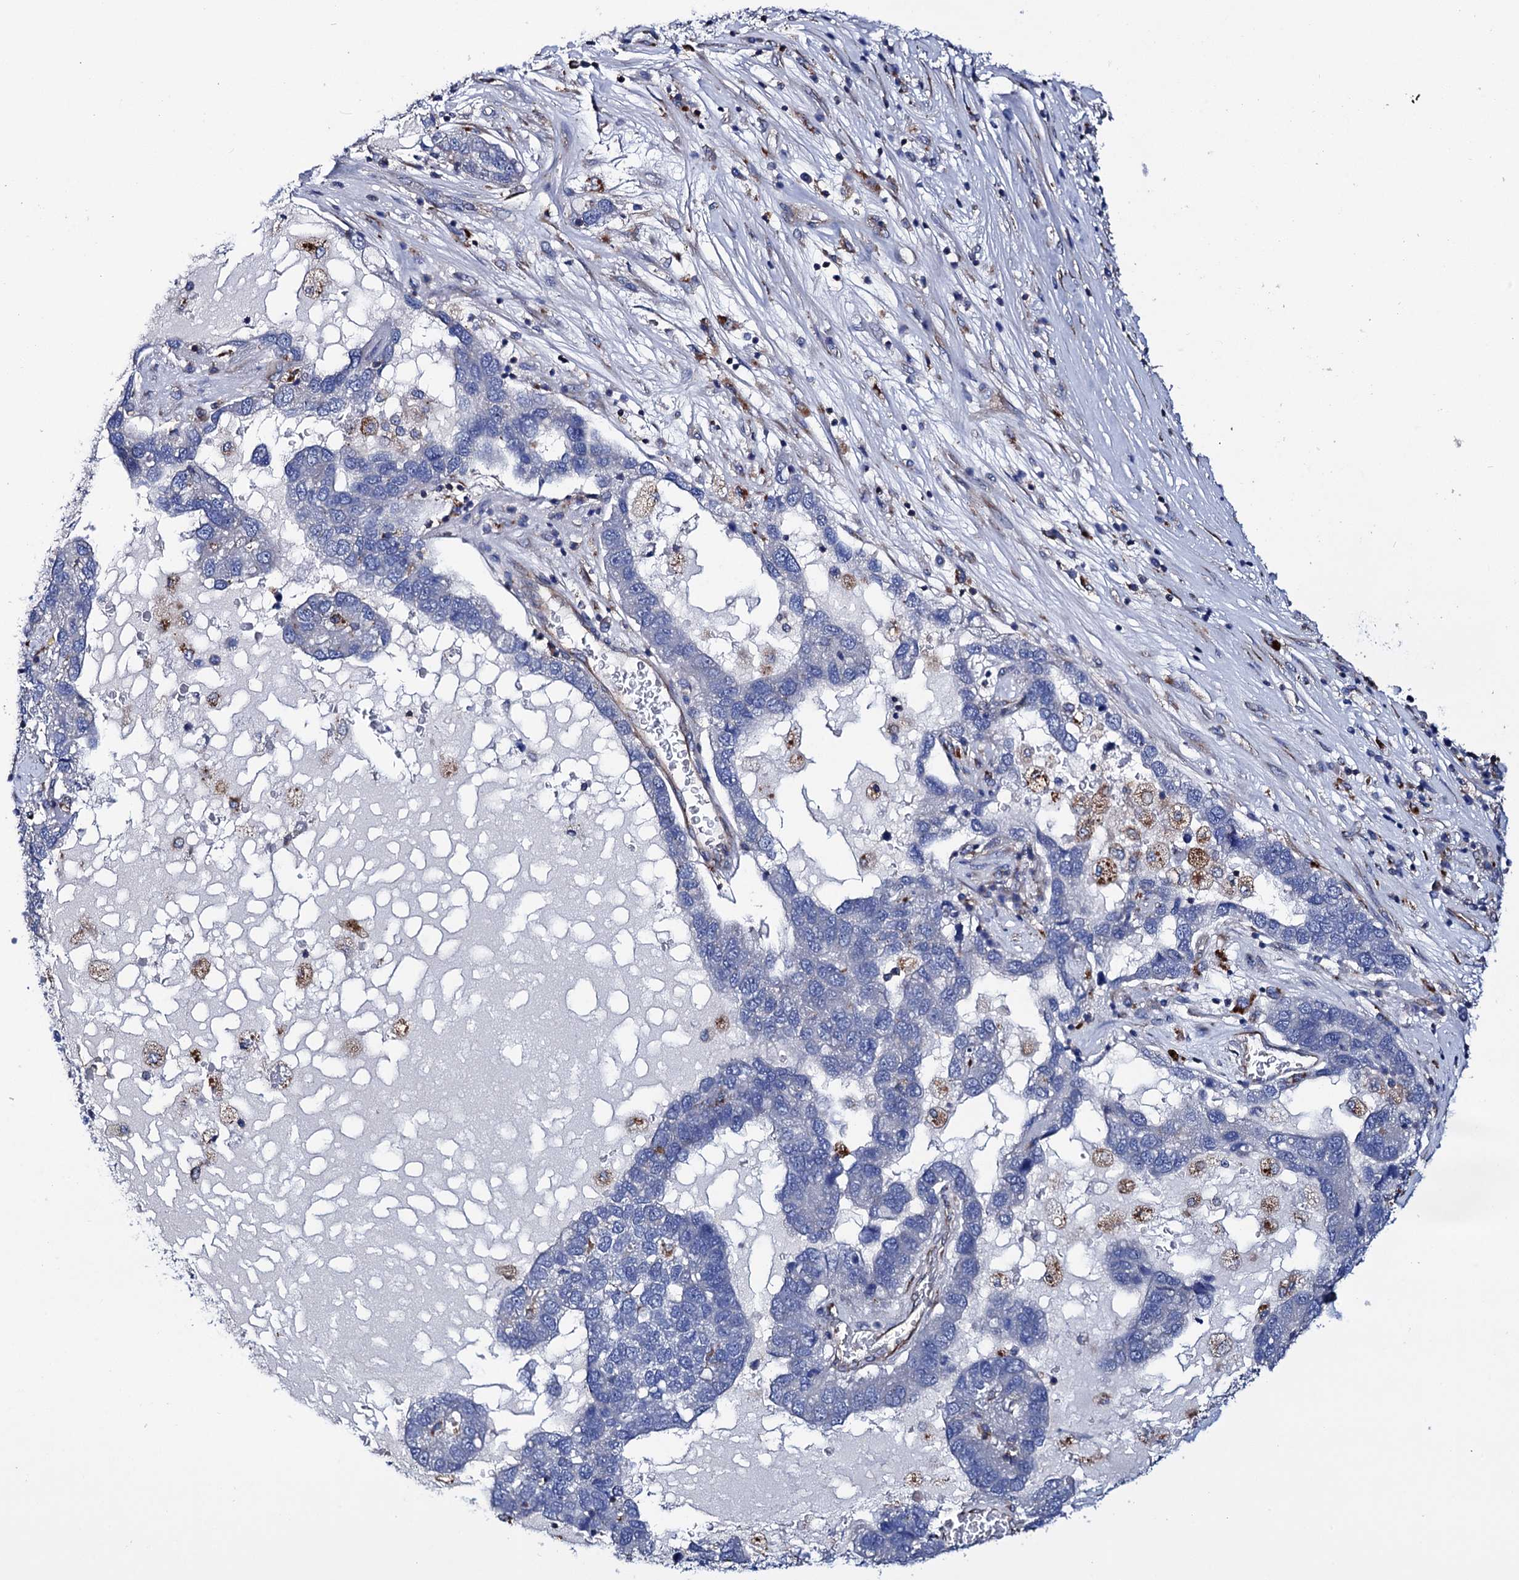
{"staining": {"intensity": "negative", "quantity": "none", "location": "none"}, "tissue": "pancreatic cancer", "cell_type": "Tumor cells", "image_type": "cancer", "snomed": [{"axis": "morphology", "description": "Adenocarcinoma, NOS"}, {"axis": "topography", "description": "Pancreas"}], "caption": "Tumor cells show no significant positivity in pancreatic adenocarcinoma.", "gene": "SCPEP1", "patient": {"sex": "female", "age": 61}}